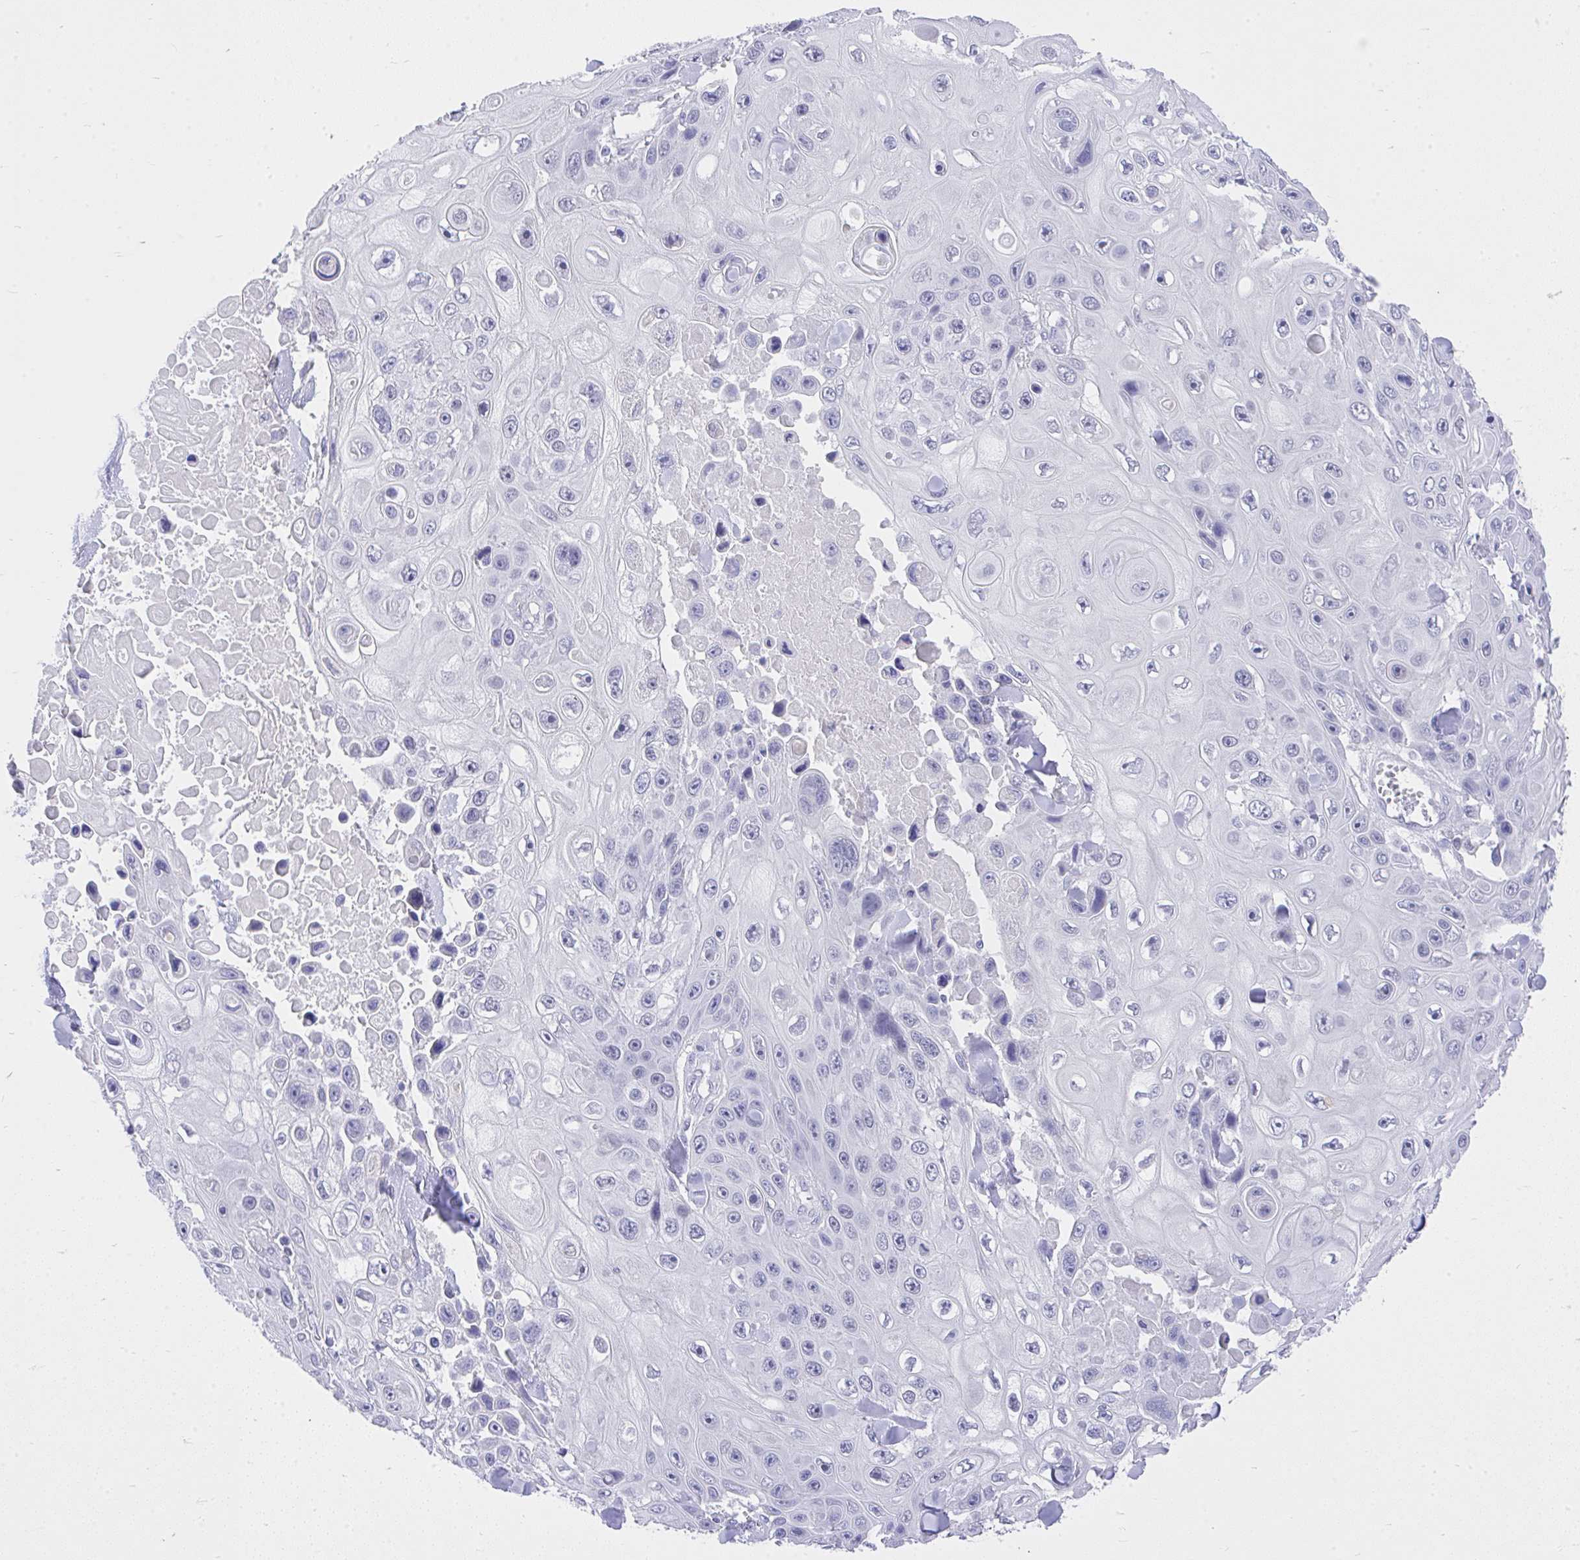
{"staining": {"intensity": "negative", "quantity": "none", "location": "none"}, "tissue": "skin cancer", "cell_type": "Tumor cells", "image_type": "cancer", "snomed": [{"axis": "morphology", "description": "Squamous cell carcinoma, NOS"}, {"axis": "topography", "description": "Skin"}], "caption": "High power microscopy image of an IHC histopathology image of skin cancer, revealing no significant expression in tumor cells.", "gene": "MS4A12", "patient": {"sex": "male", "age": 82}}